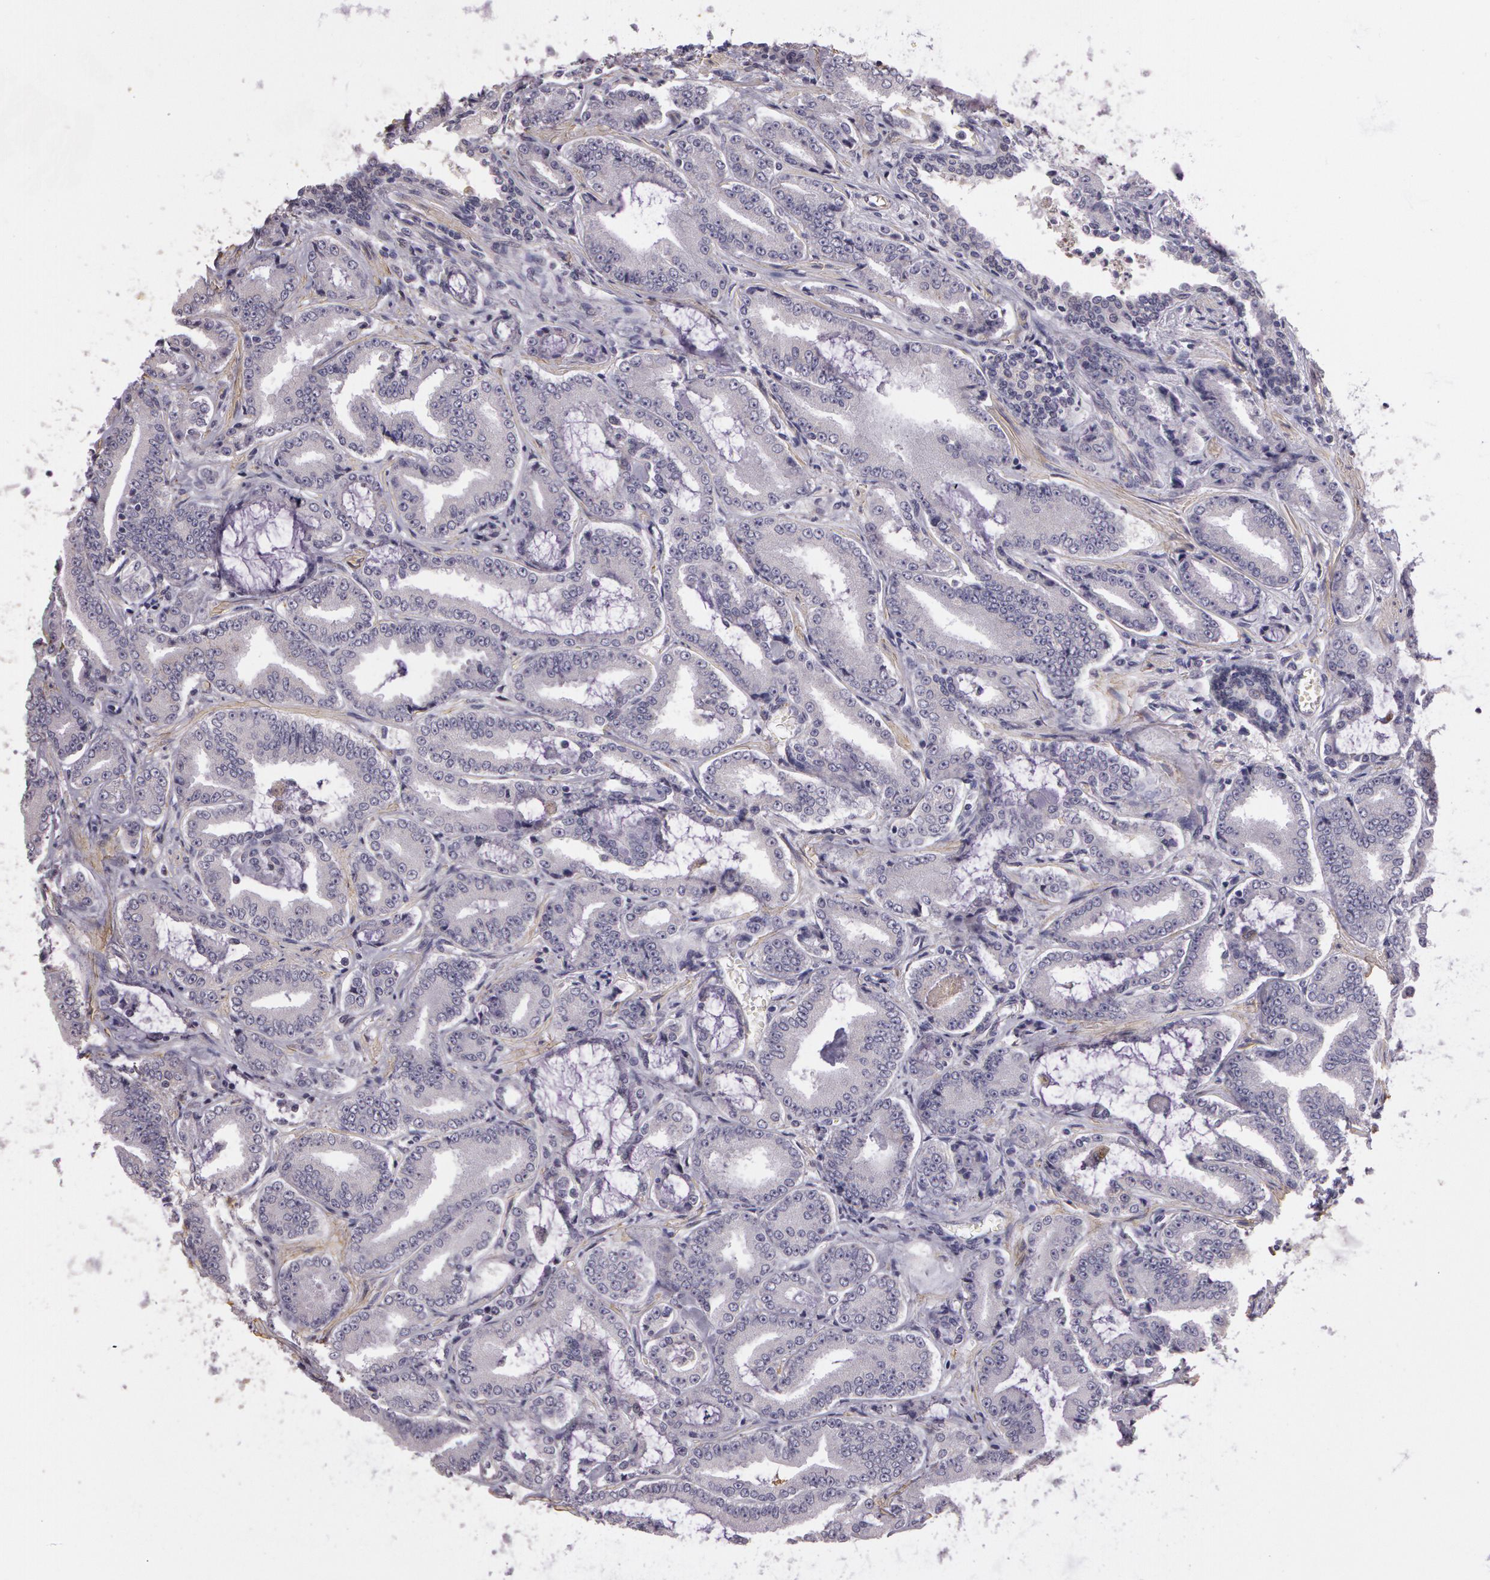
{"staining": {"intensity": "negative", "quantity": "none", "location": "none"}, "tissue": "prostate cancer", "cell_type": "Tumor cells", "image_type": "cancer", "snomed": [{"axis": "morphology", "description": "Adenocarcinoma, Low grade"}, {"axis": "topography", "description": "Prostate"}], "caption": "Tumor cells are negative for protein expression in human prostate cancer (adenocarcinoma (low-grade)).", "gene": "G2E3", "patient": {"sex": "male", "age": 65}}